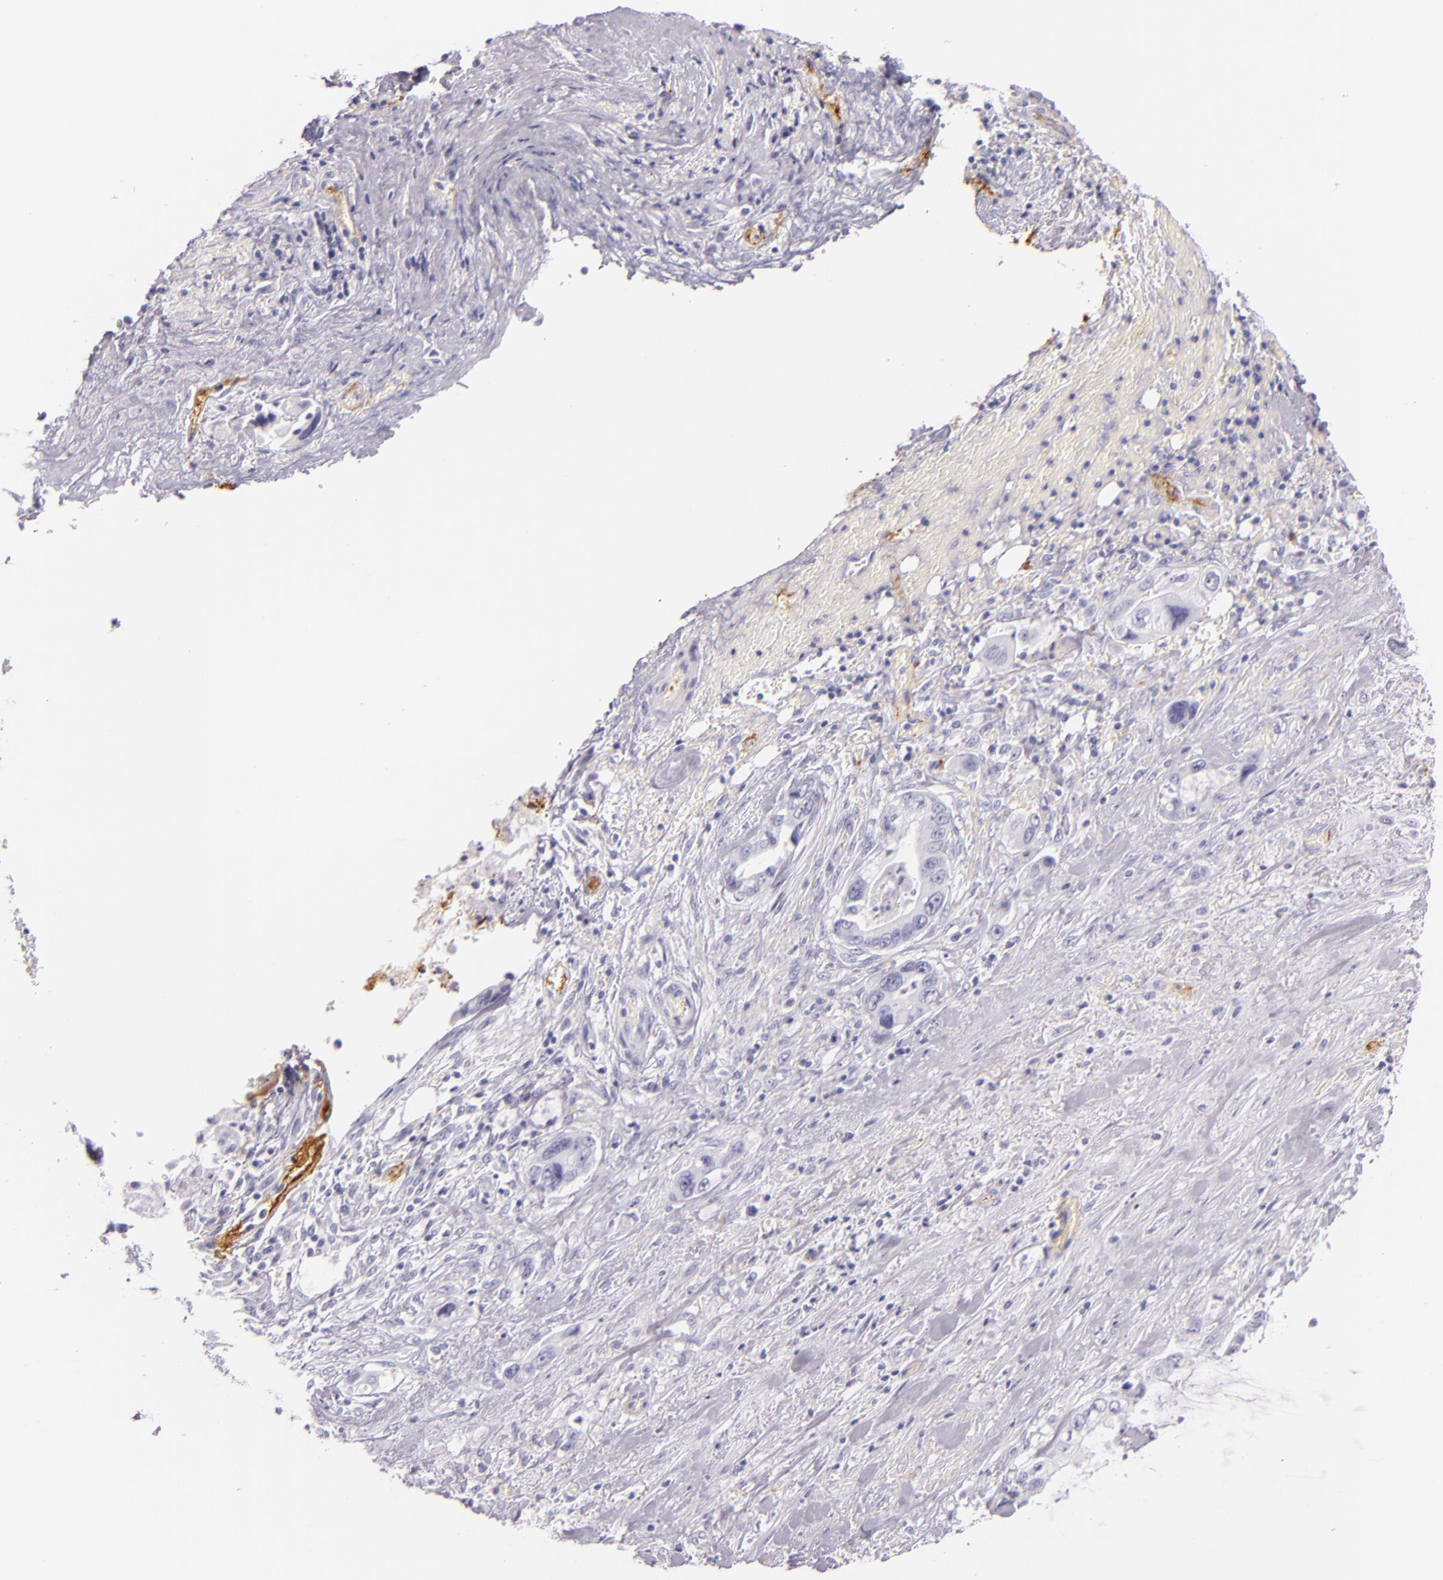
{"staining": {"intensity": "negative", "quantity": "none", "location": "none"}, "tissue": "pancreatic cancer", "cell_type": "Tumor cells", "image_type": "cancer", "snomed": [{"axis": "morphology", "description": "Adenocarcinoma, NOS"}, {"axis": "topography", "description": "Pancreas"}, {"axis": "topography", "description": "Stomach, upper"}], "caption": "IHC micrograph of human adenocarcinoma (pancreatic) stained for a protein (brown), which reveals no positivity in tumor cells.", "gene": "SELP", "patient": {"sex": "male", "age": 77}}